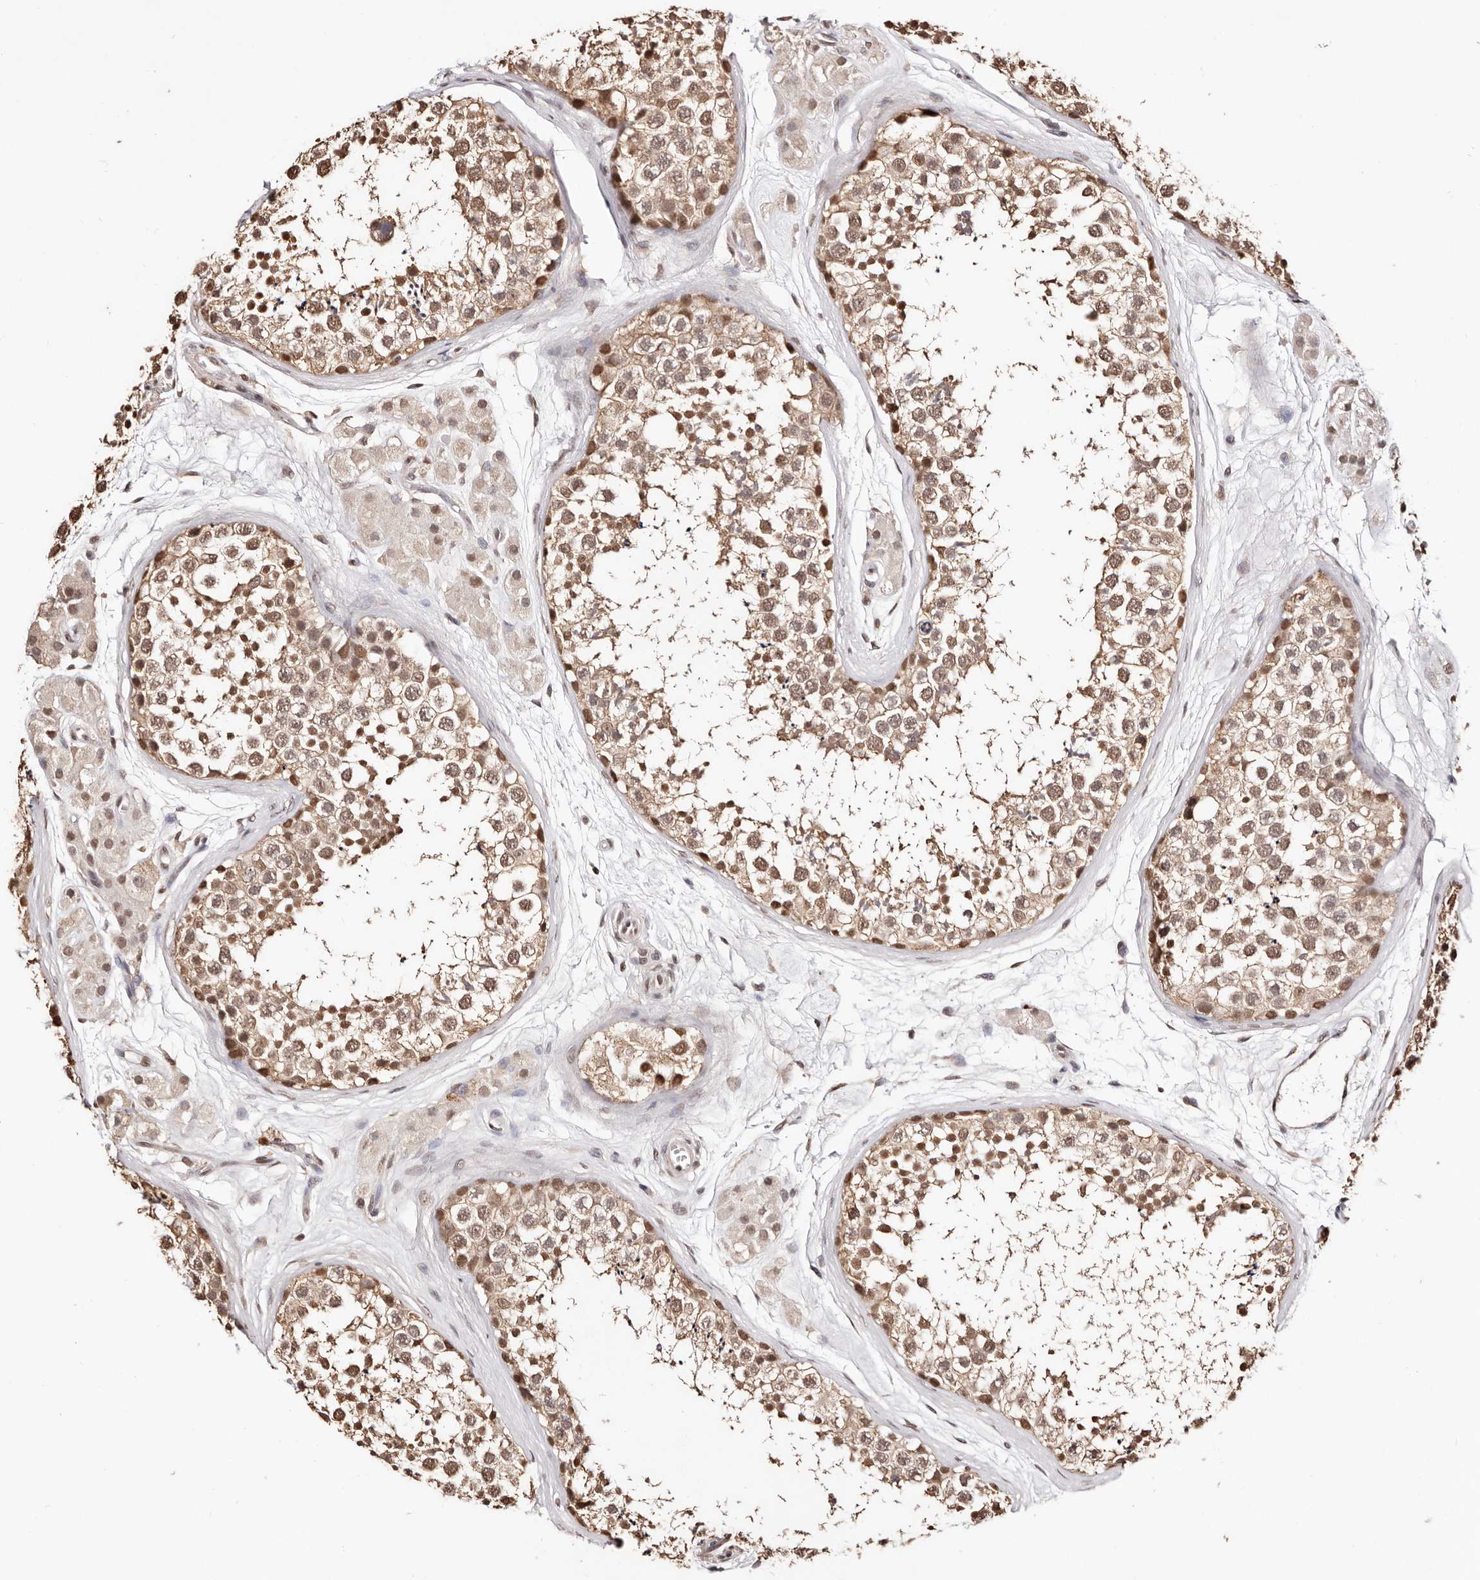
{"staining": {"intensity": "moderate", "quantity": ">75%", "location": "nuclear"}, "tissue": "testis", "cell_type": "Cells in seminiferous ducts", "image_type": "normal", "snomed": [{"axis": "morphology", "description": "Normal tissue, NOS"}, {"axis": "topography", "description": "Testis"}], "caption": "High-power microscopy captured an IHC histopathology image of normal testis, revealing moderate nuclear staining in approximately >75% of cells in seminiferous ducts.", "gene": "BICRAL", "patient": {"sex": "male", "age": 56}}